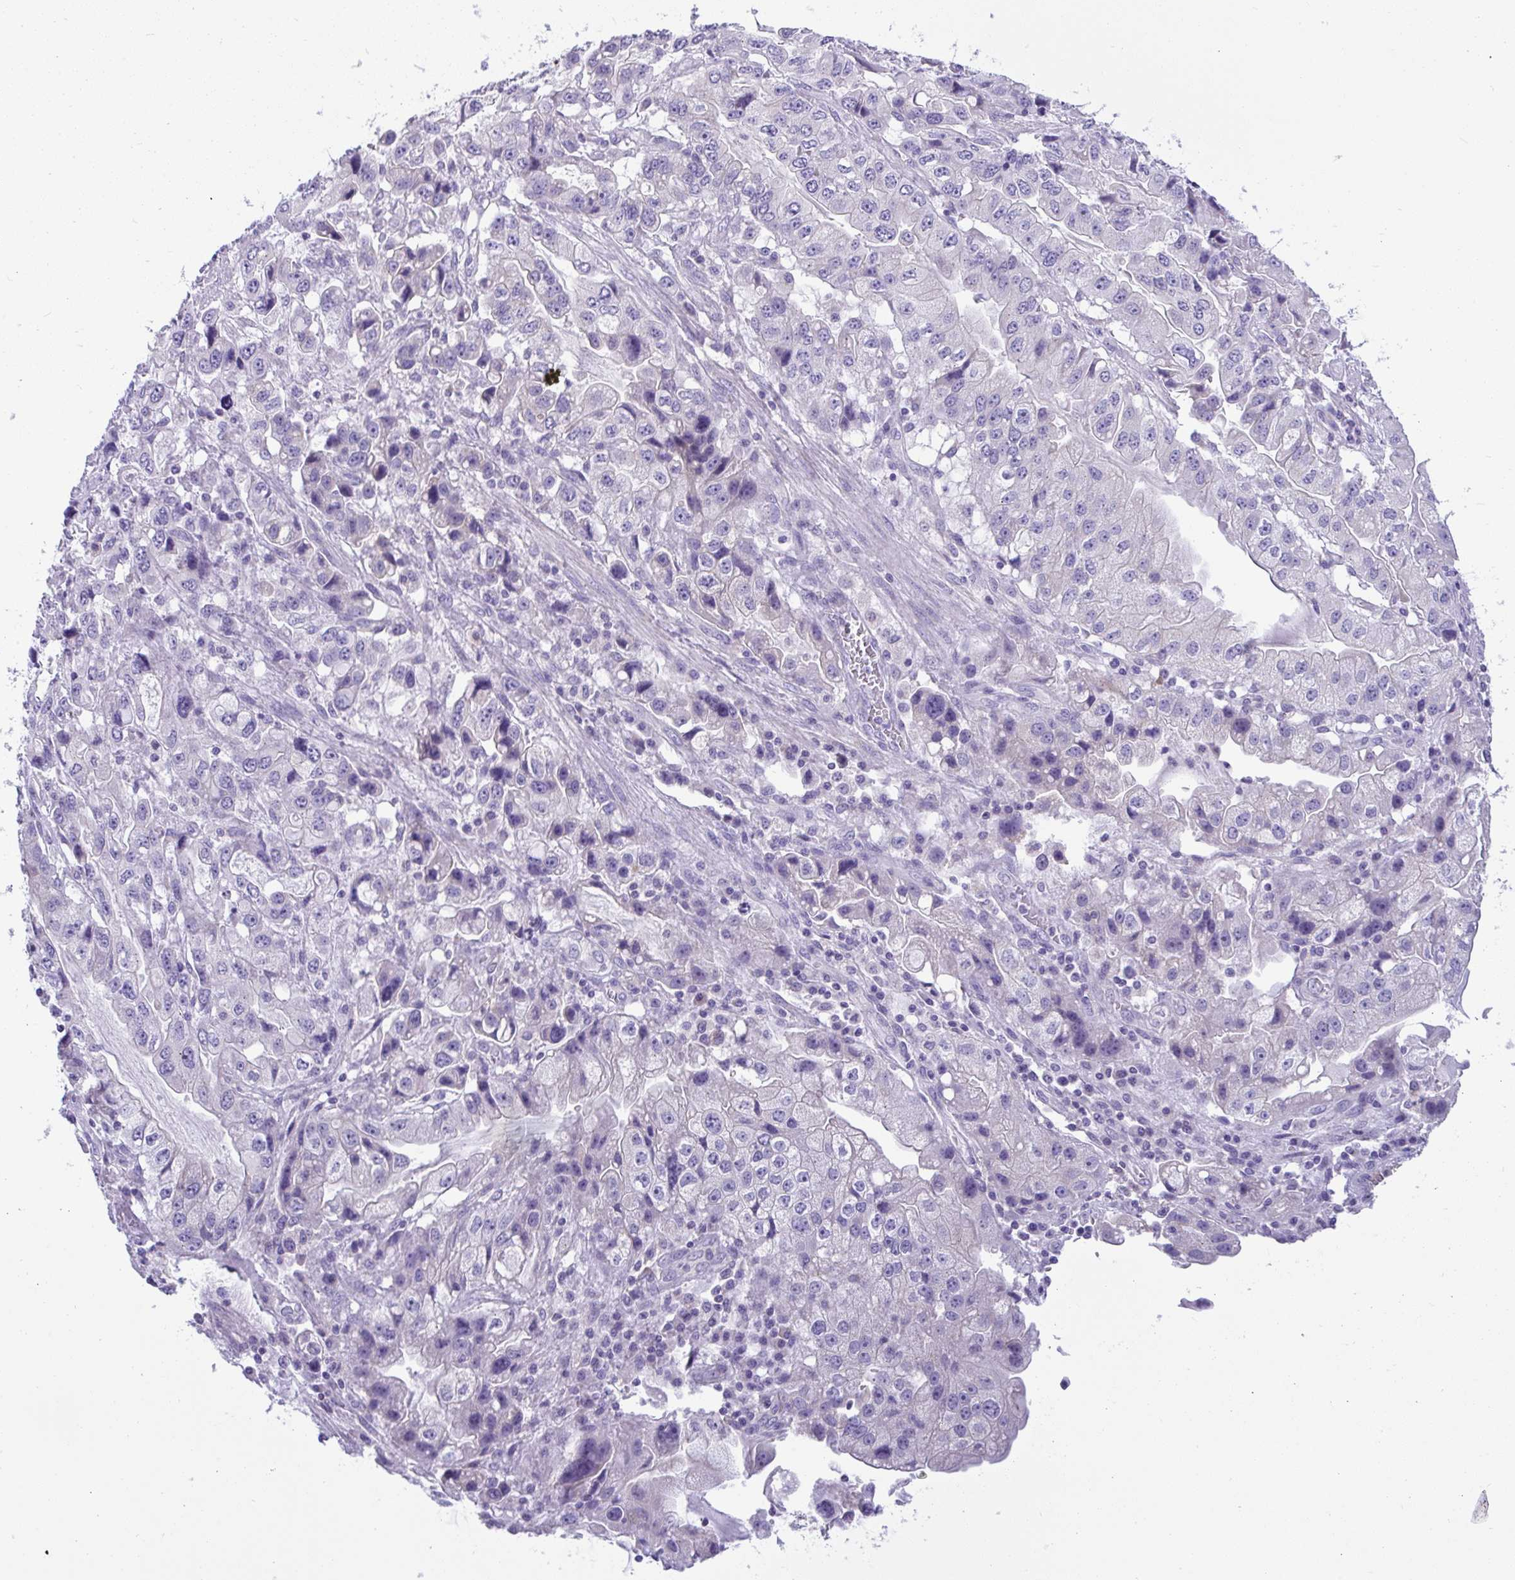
{"staining": {"intensity": "negative", "quantity": "none", "location": "none"}, "tissue": "stomach cancer", "cell_type": "Tumor cells", "image_type": "cancer", "snomed": [{"axis": "morphology", "description": "Adenocarcinoma, NOS"}, {"axis": "topography", "description": "Stomach, lower"}], "caption": "High magnification brightfield microscopy of adenocarcinoma (stomach) stained with DAB (3,3'-diaminobenzidine) (brown) and counterstained with hematoxylin (blue): tumor cells show no significant staining. The staining is performed using DAB brown chromogen with nuclei counter-stained in using hematoxylin.", "gene": "PLA2G12B", "patient": {"sex": "female", "age": 93}}